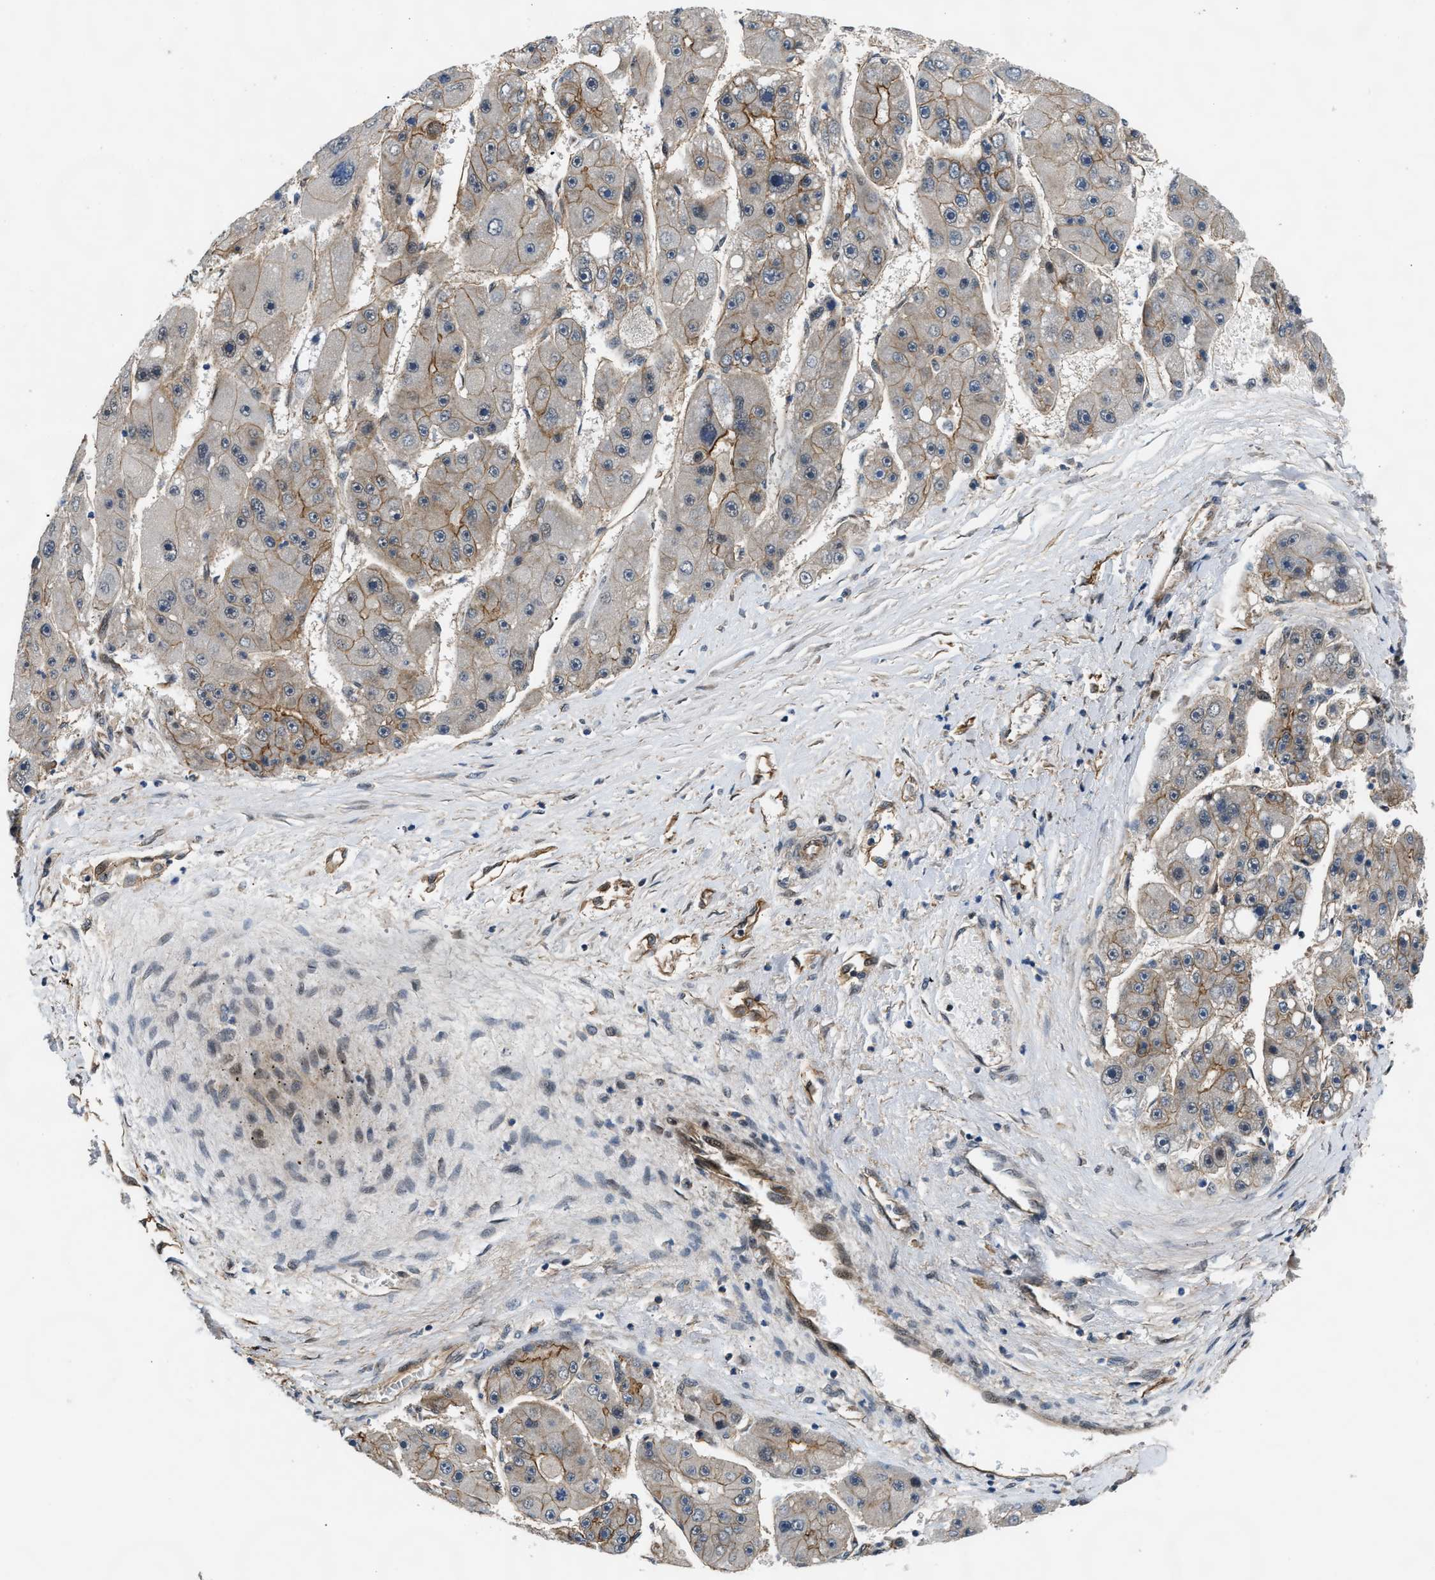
{"staining": {"intensity": "moderate", "quantity": "25%-75%", "location": "cytoplasmic/membranous"}, "tissue": "liver cancer", "cell_type": "Tumor cells", "image_type": "cancer", "snomed": [{"axis": "morphology", "description": "Carcinoma, Hepatocellular, NOS"}, {"axis": "topography", "description": "Liver"}], "caption": "High-magnification brightfield microscopy of liver cancer (hepatocellular carcinoma) stained with DAB (brown) and counterstained with hematoxylin (blue). tumor cells exhibit moderate cytoplasmic/membranous positivity is identified in about25%-75% of cells.", "gene": "COPS2", "patient": {"sex": "female", "age": 61}}